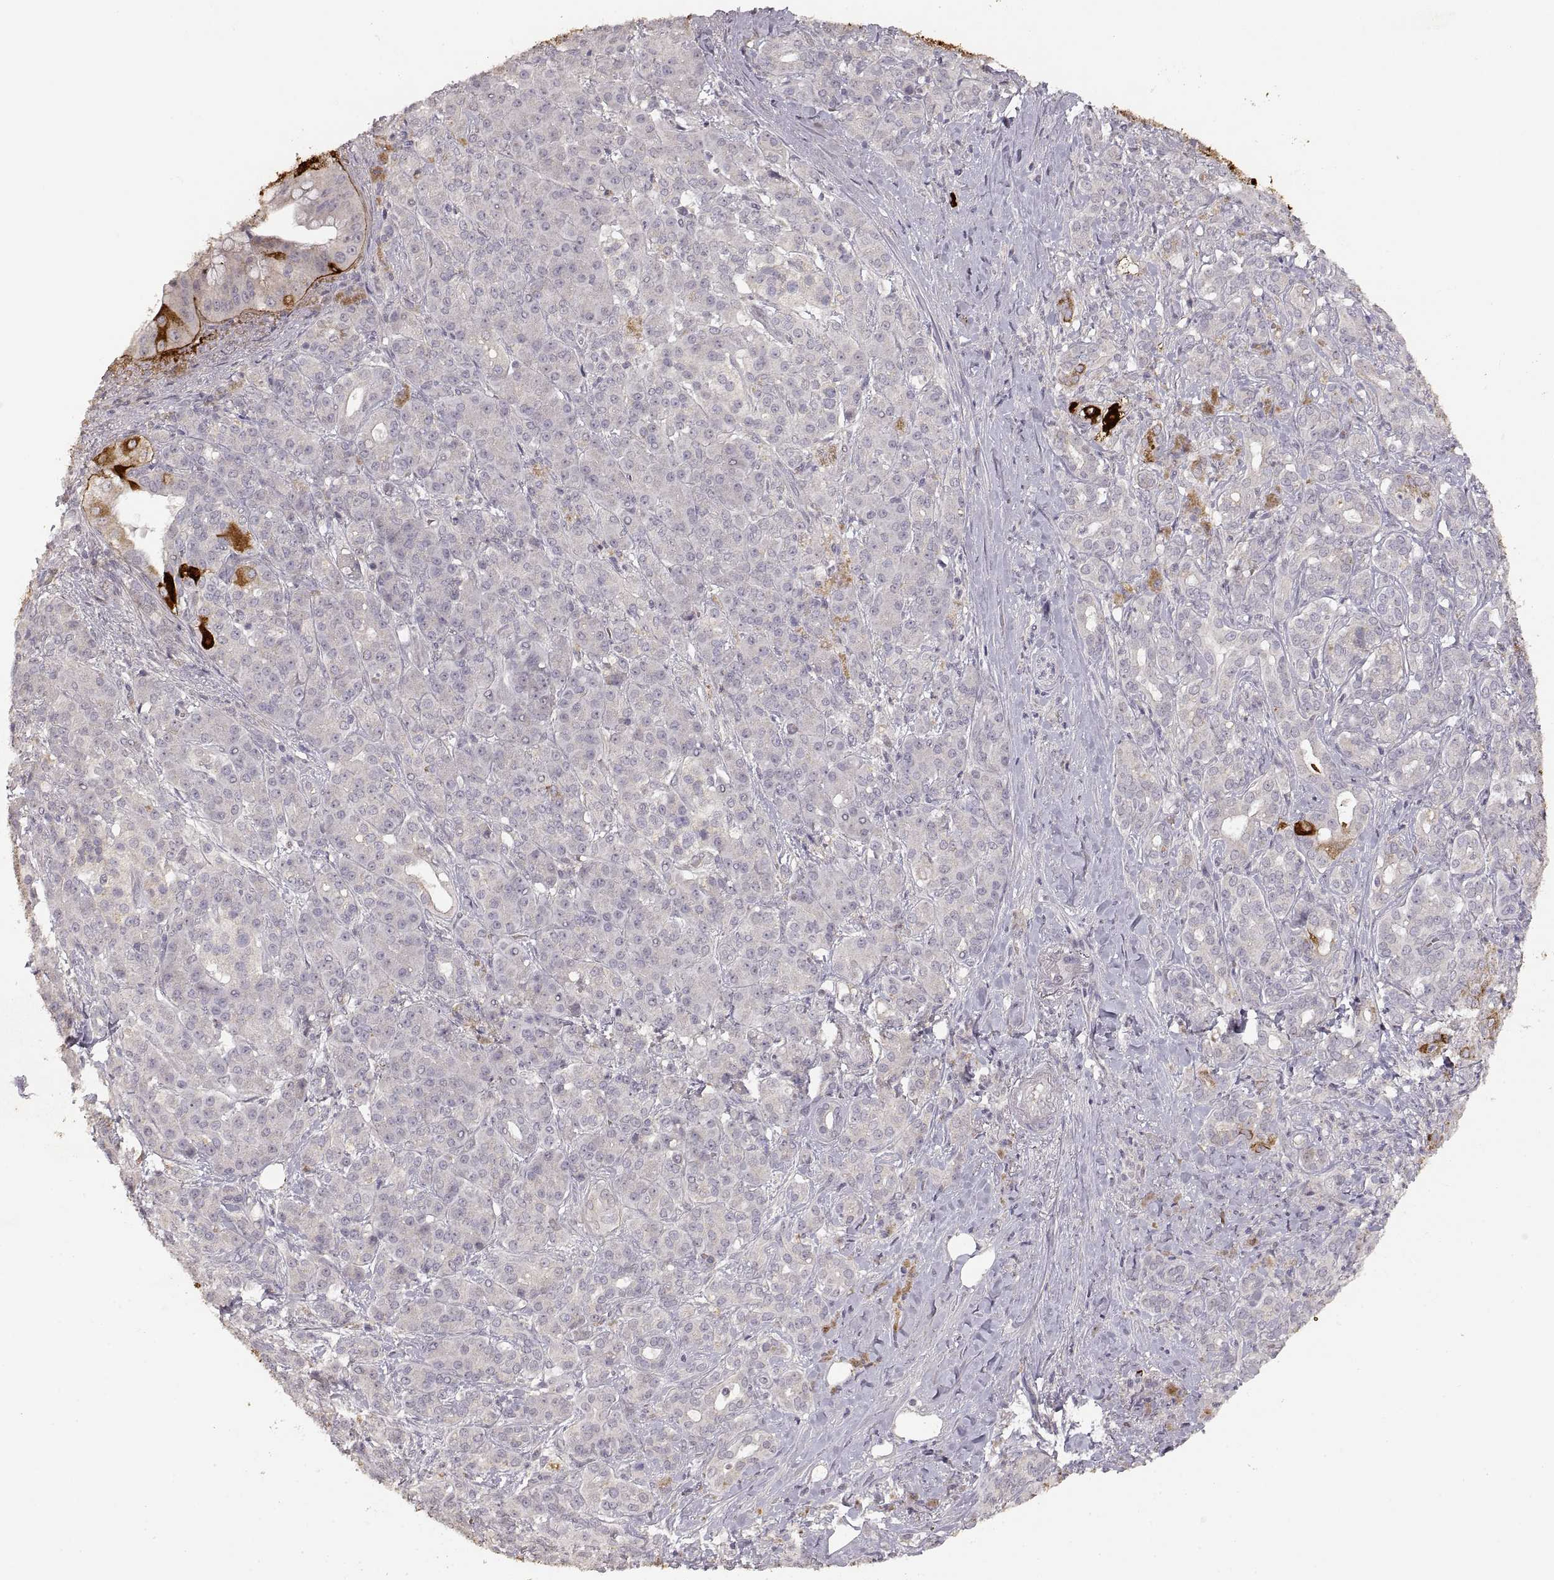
{"staining": {"intensity": "strong", "quantity": "<25%", "location": "cytoplasmic/membranous"}, "tissue": "pancreatic cancer", "cell_type": "Tumor cells", "image_type": "cancer", "snomed": [{"axis": "morphology", "description": "Normal tissue, NOS"}, {"axis": "morphology", "description": "Inflammation, NOS"}, {"axis": "morphology", "description": "Adenocarcinoma, NOS"}, {"axis": "topography", "description": "Pancreas"}], "caption": "DAB immunohistochemical staining of human adenocarcinoma (pancreatic) exhibits strong cytoplasmic/membranous protein staining in approximately <25% of tumor cells. (IHC, brightfield microscopy, high magnification).", "gene": "LAMC2", "patient": {"sex": "male", "age": 57}}